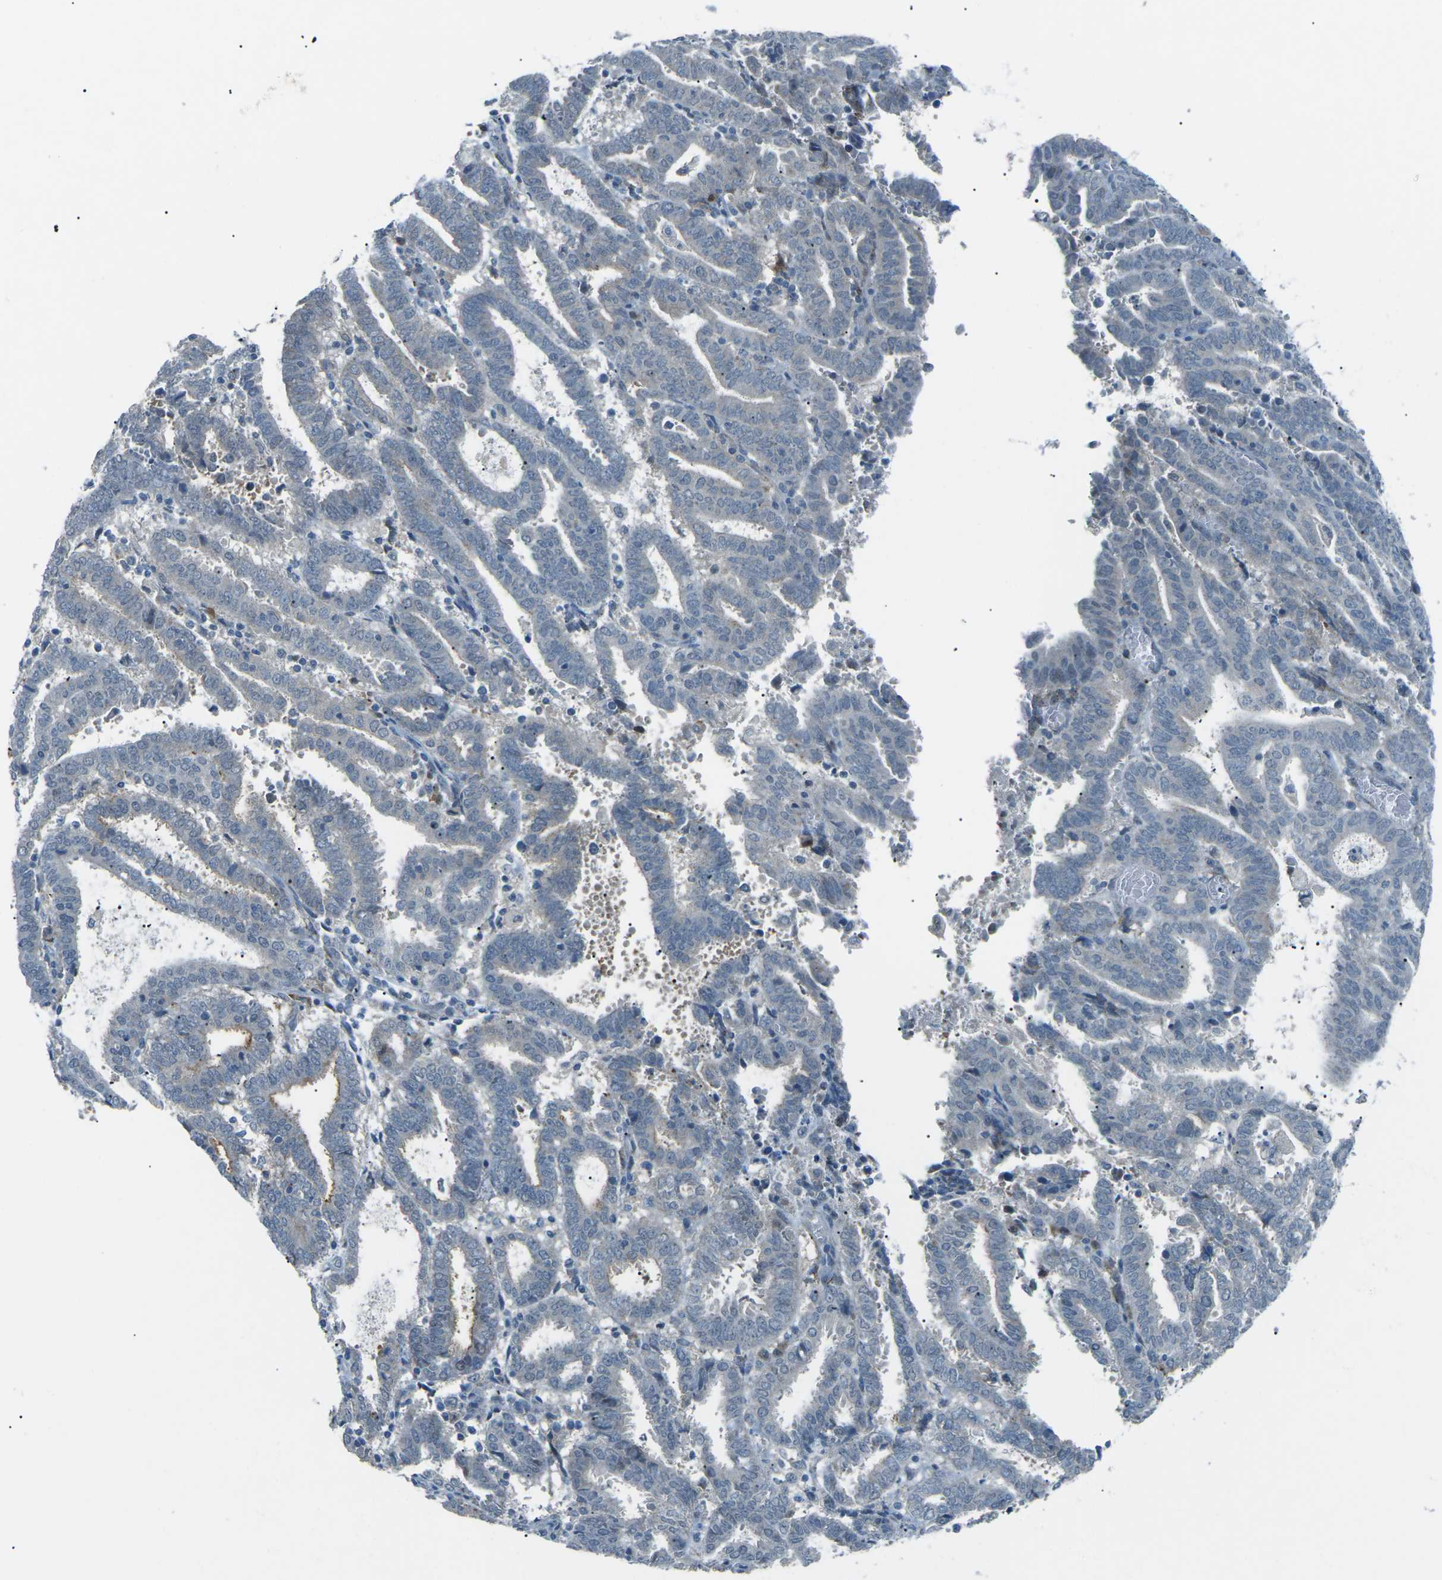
{"staining": {"intensity": "moderate", "quantity": "<25%", "location": "cytoplasmic/membranous"}, "tissue": "endometrial cancer", "cell_type": "Tumor cells", "image_type": "cancer", "snomed": [{"axis": "morphology", "description": "Adenocarcinoma, NOS"}, {"axis": "topography", "description": "Uterus"}], "caption": "A photomicrograph showing moderate cytoplasmic/membranous staining in approximately <25% of tumor cells in endometrial cancer, as visualized by brown immunohistochemical staining.", "gene": "PRKCA", "patient": {"sex": "female", "age": 83}}